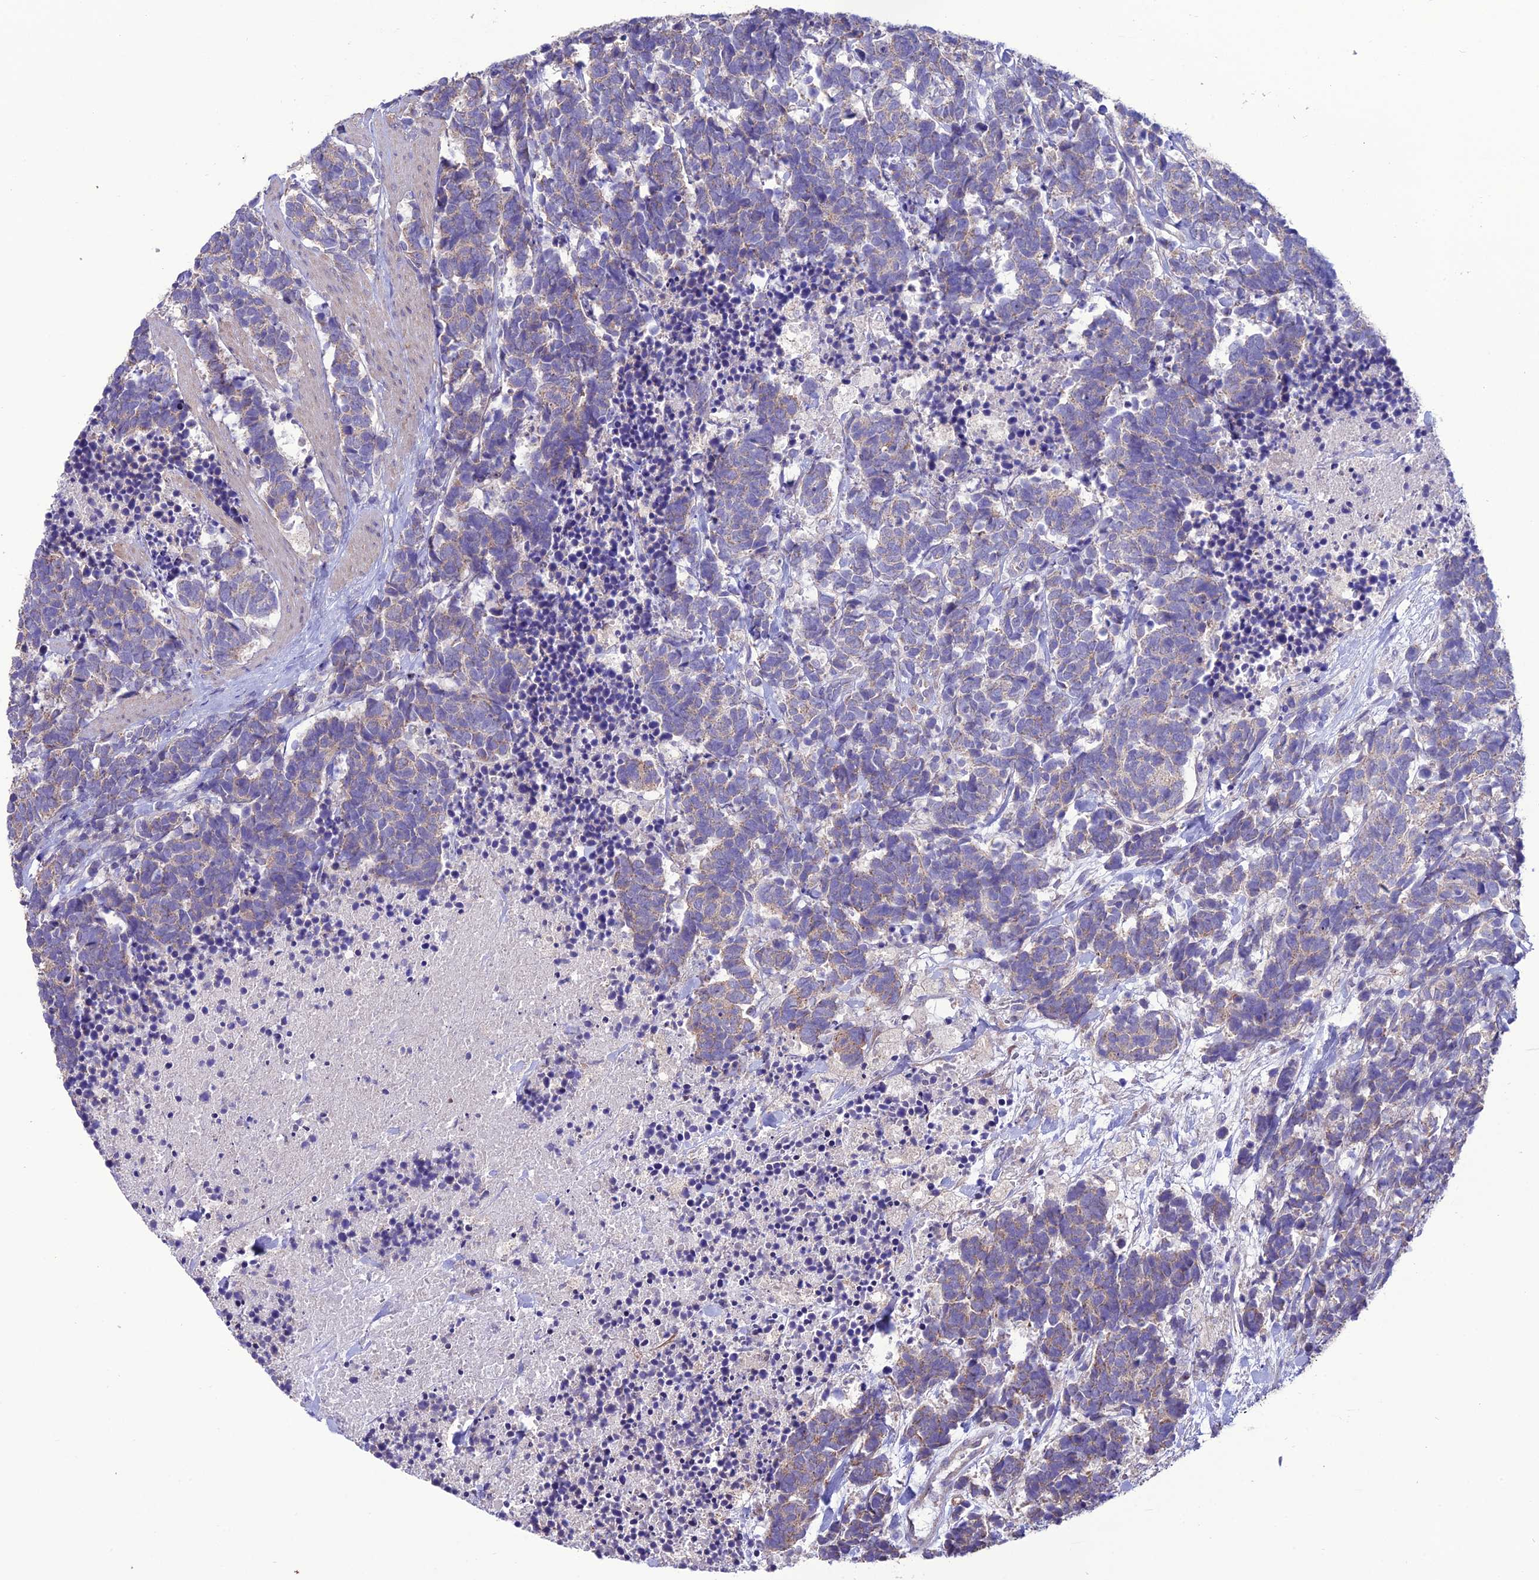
{"staining": {"intensity": "weak", "quantity": "25%-75%", "location": "cytoplasmic/membranous"}, "tissue": "carcinoid", "cell_type": "Tumor cells", "image_type": "cancer", "snomed": [{"axis": "morphology", "description": "Carcinoma, NOS"}, {"axis": "morphology", "description": "Carcinoid, malignant, NOS"}, {"axis": "topography", "description": "Prostate"}], "caption": "Protein expression analysis of human carcinoid reveals weak cytoplasmic/membranous staining in approximately 25%-75% of tumor cells. The protein of interest is stained brown, and the nuclei are stained in blue (DAB (3,3'-diaminobenzidine) IHC with brightfield microscopy, high magnification).", "gene": "HOGA1", "patient": {"sex": "male", "age": 57}}